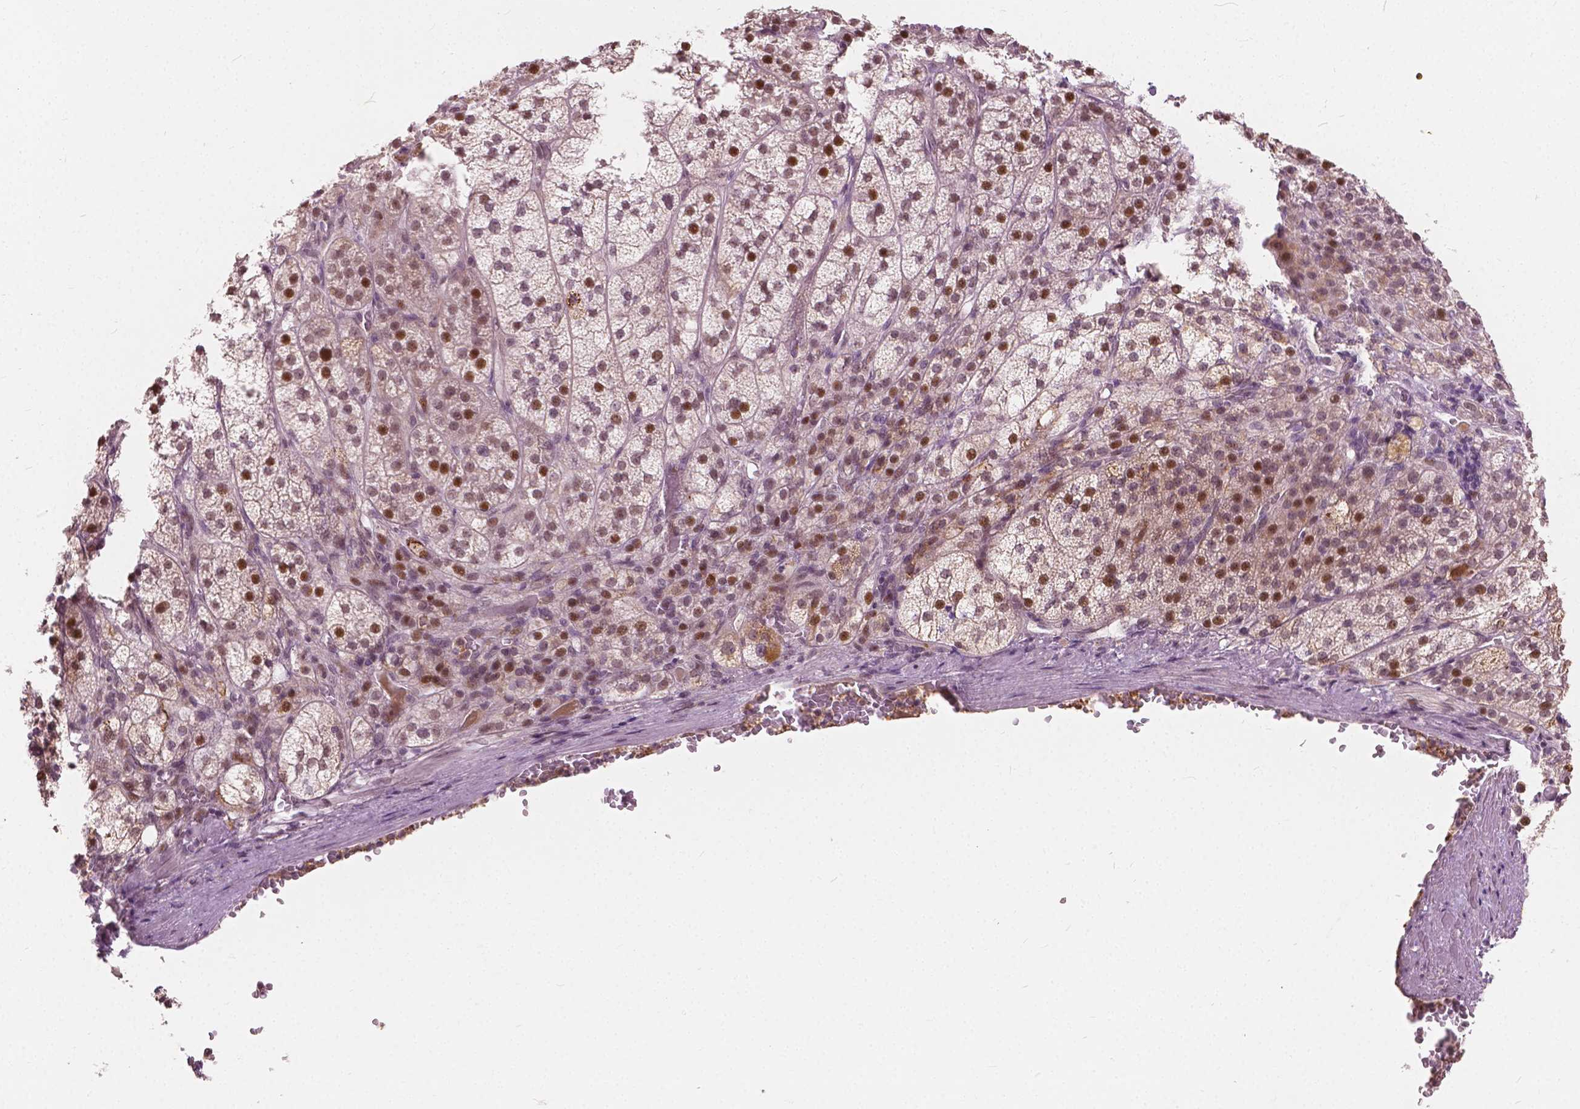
{"staining": {"intensity": "moderate", "quantity": ">75%", "location": "nuclear"}, "tissue": "adrenal gland", "cell_type": "Glandular cells", "image_type": "normal", "snomed": [{"axis": "morphology", "description": "Normal tissue, NOS"}, {"axis": "topography", "description": "Adrenal gland"}], "caption": "Adrenal gland stained with a brown dye demonstrates moderate nuclear positive staining in about >75% of glandular cells.", "gene": "DLX6", "patient": {"sex": "female", "age": 60}}